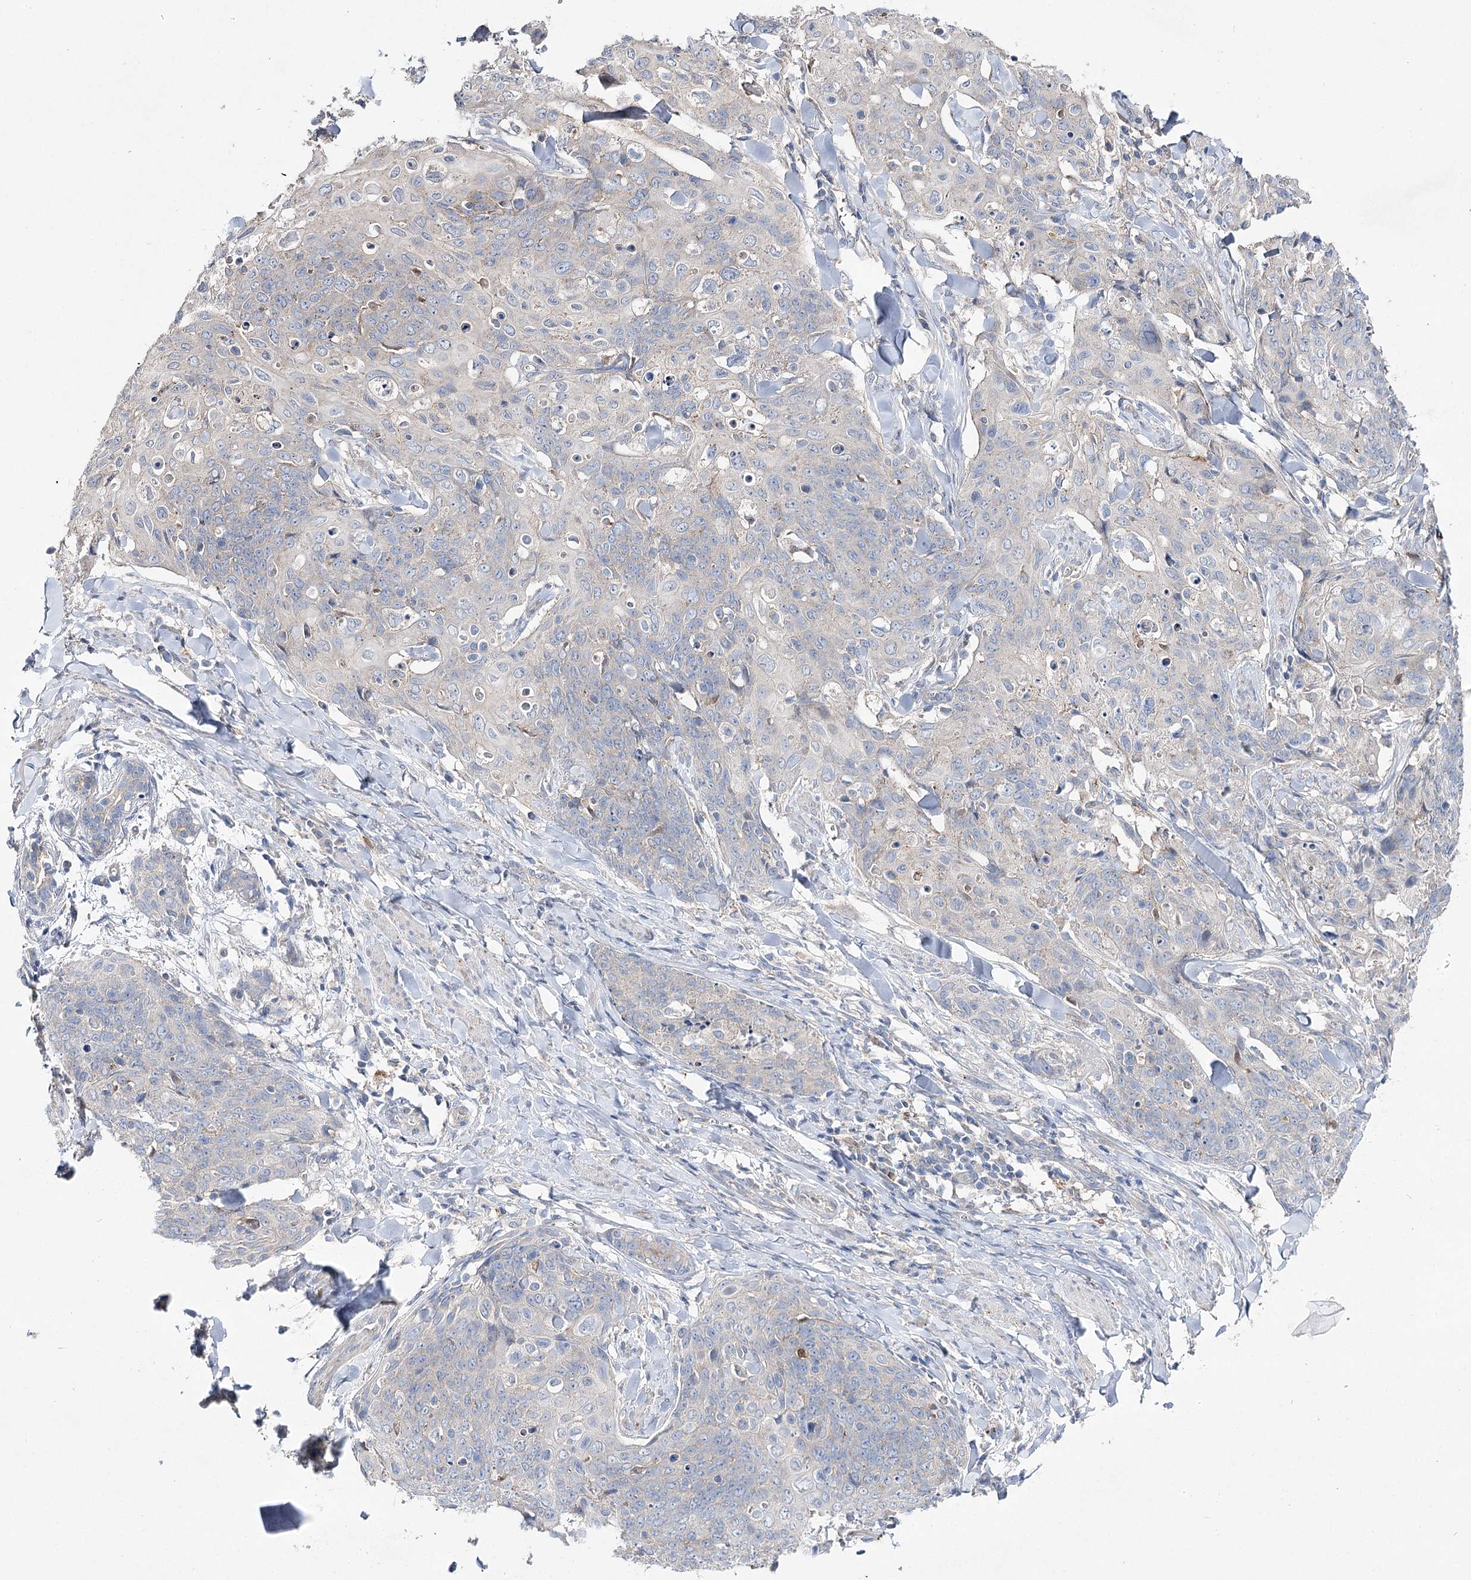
{"staining": {"intensity": "negative", "quantity": "none", "location": "none"}, "tissue": "skin cancer", "cell_type": "Tumor cells", "image_type": "cancer", "snomed": [{"axis": "morphology", "description": "Squamous cell carcinoma, NOS"}, {"axis": "topography", "description": "Skin"}, {"axis": "topography", "description": "Vulva"}], "caption": "Protein analysis of skin cancer displays no significant staining in tumor cells. The staining was performed using DAB (3,3'-diaminobenzidine) to visualize the protein expression in brown, while the nuclei were stained in blue with hematoxylin (Magnification: 20x).", "gene": "AURKC", "patient": {"sex": "female", "age": 85}}